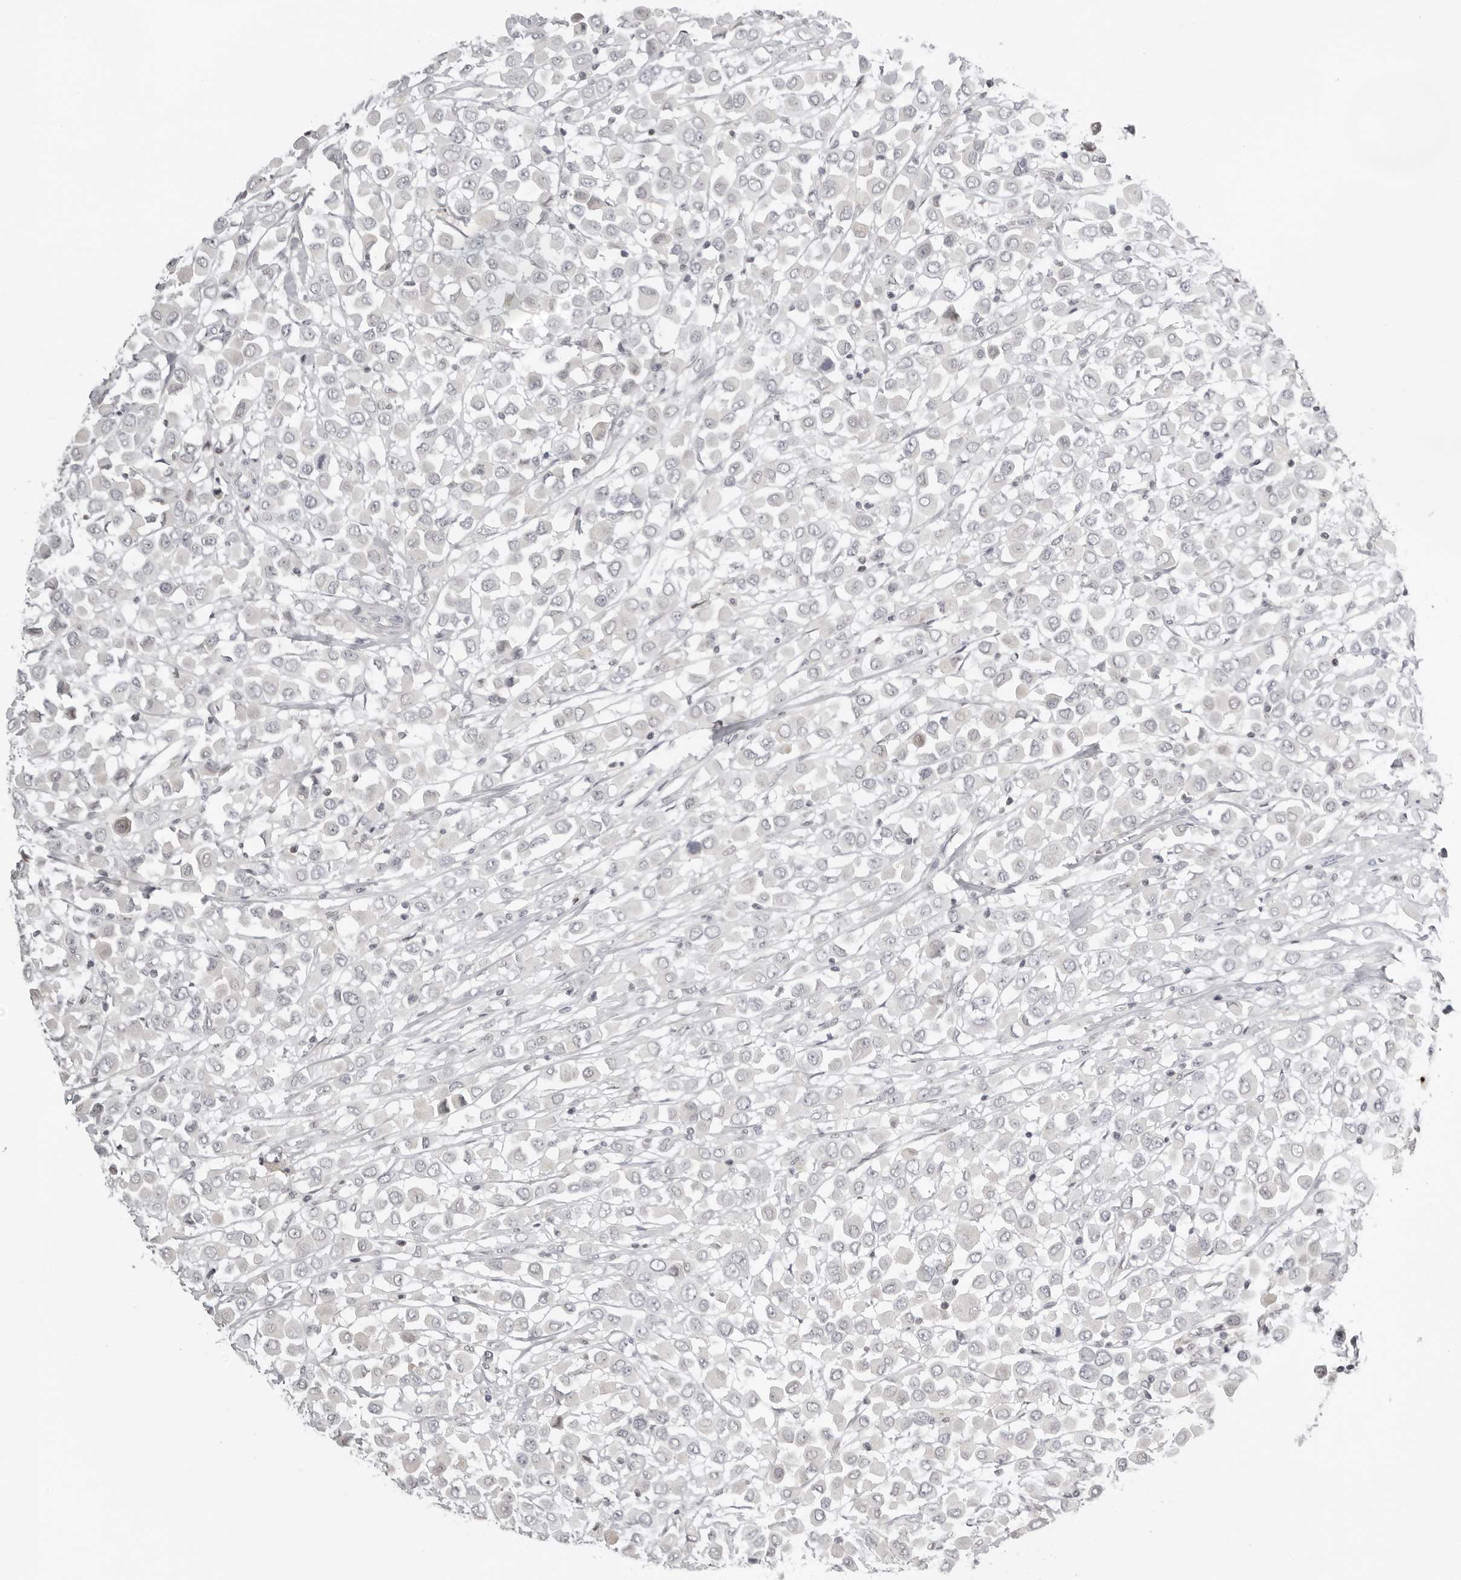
{"staining": {"intensity": "negative", "quantity": "none", "location": "none"}, "tissue": "breast cancer", "cell_type": "Tumor cells", "image_type": "cancer", "snomed": [{"axis": "morphology", "description": "Duct carcinoma"}, {"axis": "topography", "description": "Breast"}], "caption": "This micrograph is of breast cancer stained with immunohistochemistry (IHC) to label a protein in brown with the nuclei are counter-stained blue. There is no staining in tumor cells.", "gene": "ACP6", "patient": {"sex": "female", "age": 61}}